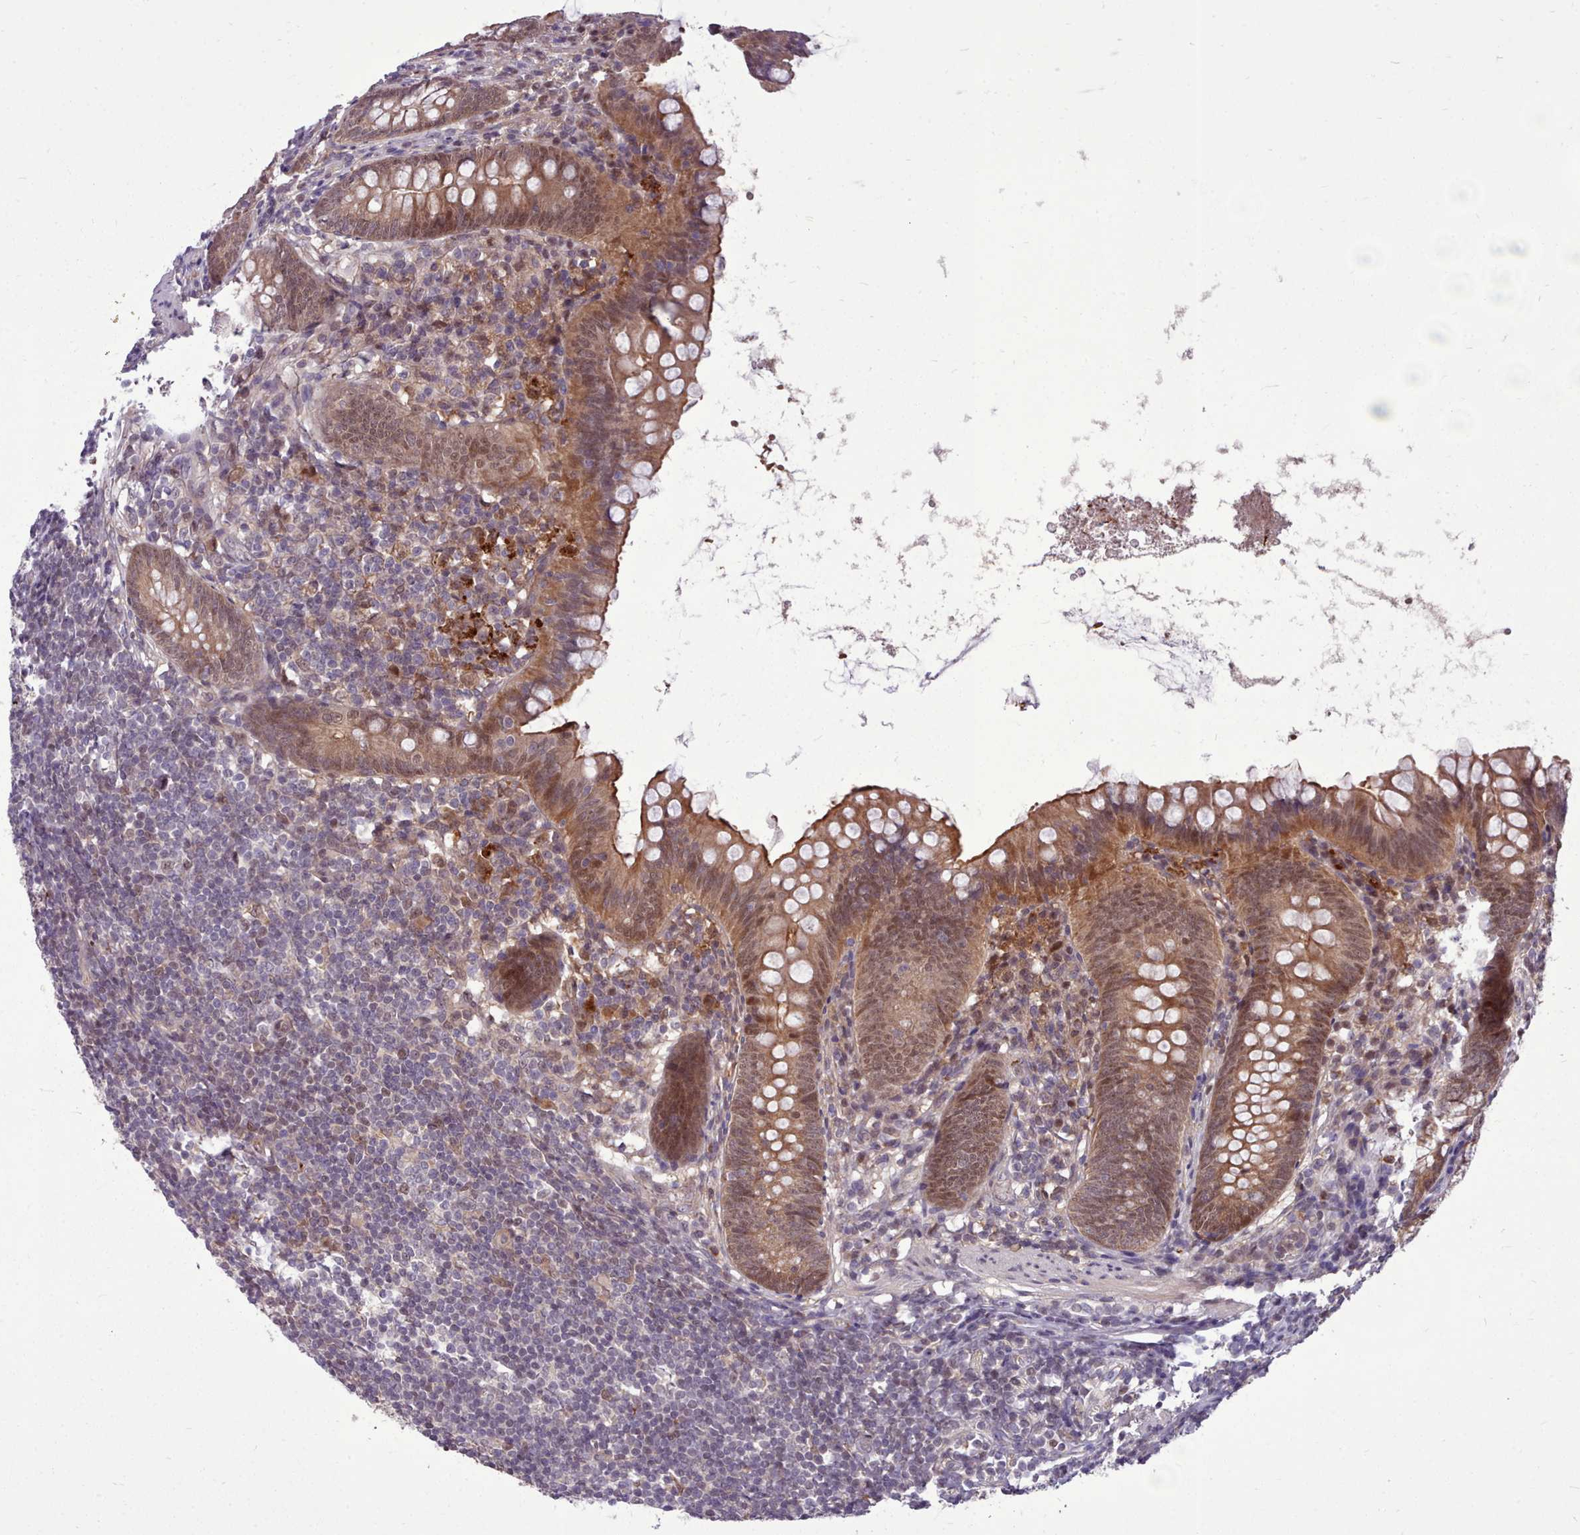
{"staining": {"intensity": "moderate", "quantity": ">75%", "location": "cytoplasmic/membranous,nuclear"}, "tissue": "appendix", "cell_type": "Glandular cells", "image_type": "normal", "snomed": [{"axis": "morphology", "description": "Normal tissue, NOS"}, {"axis": "topography", "description": "Appendix"}], "caption": "Protein expression analysis of normal appendix demonstrates moderate cytoplasmic/membranous,nuclear expression in approximately >75% of glandular cells.", "gene": "AHCY", "patient": {"sex": "female", "age": 62}}